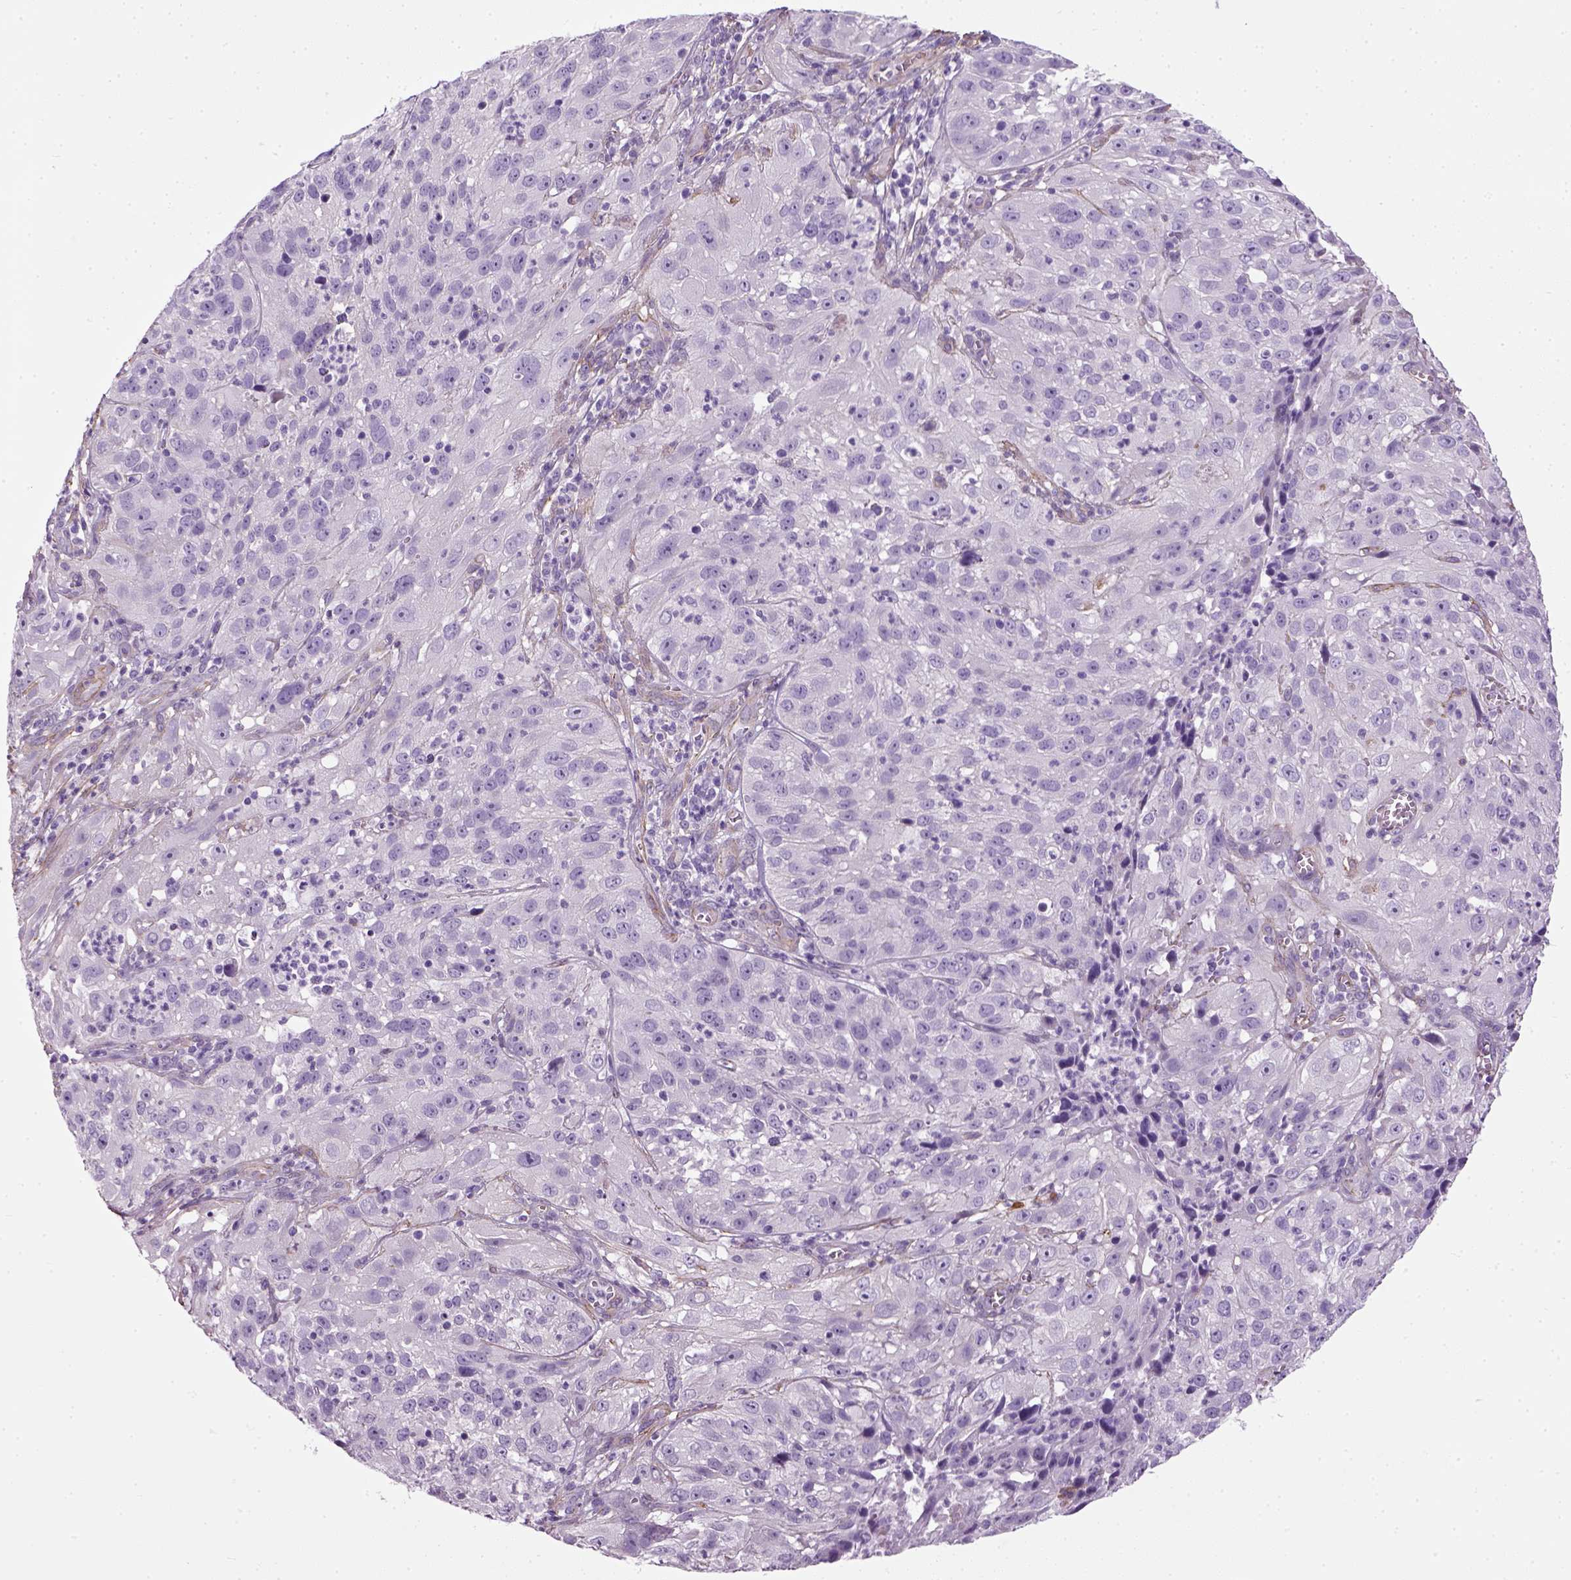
{"staining": {"intensity": "negative", "quantity": "none", "location": "none"}, "tissue": "cervical cancer", "cell_type": "Tumor cells", "image_type": "cancer", "snomed": [{"axis": "morphology", "description": "Squamous cell carcinoma, NOS"}, {"axis": "topography", "description": "Cervix"}], "caption": "Tumor cells show no significant staining in squamous cell carcinoma (cervical).", "gene": "FAM161A", "patient": {"sex": "female", "age": 32}}